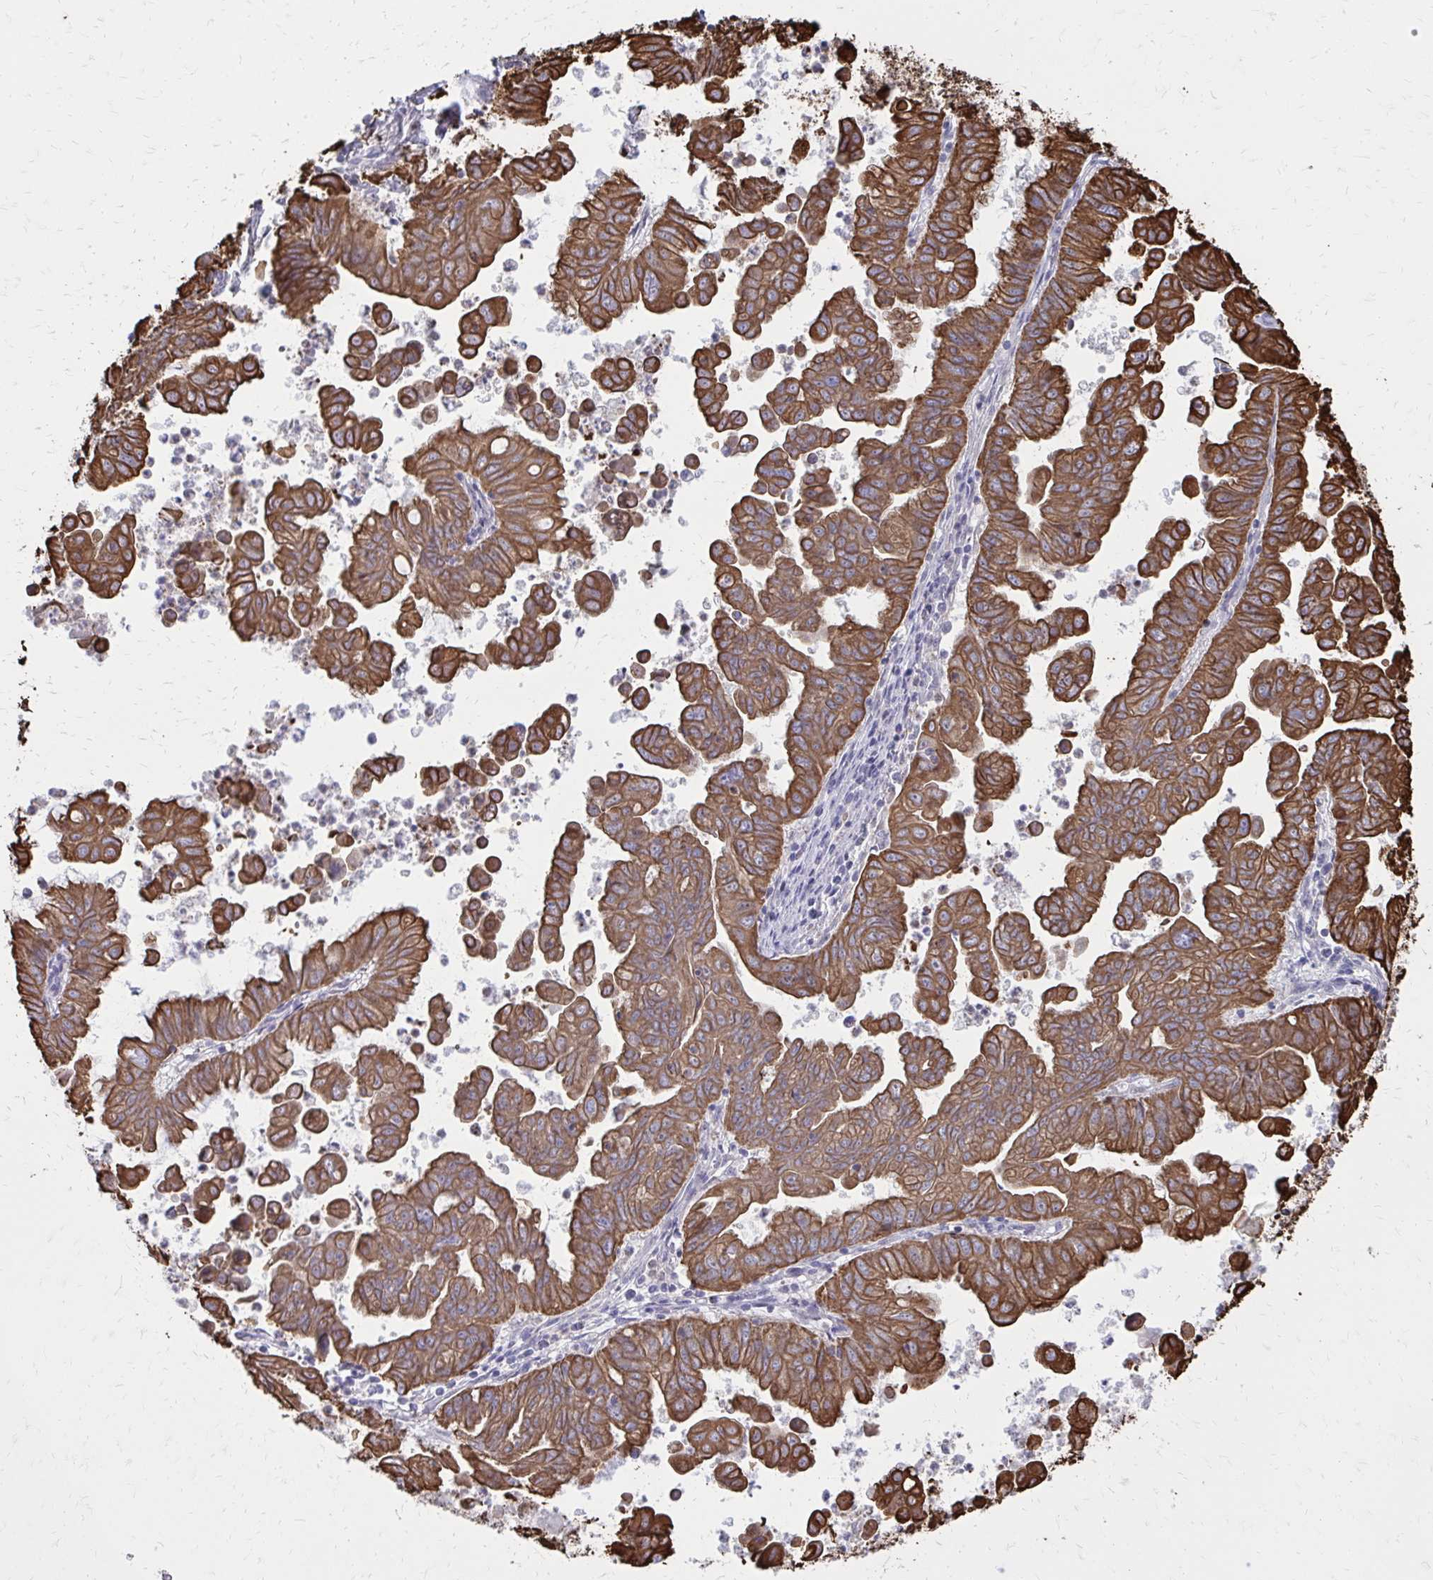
{"staining": {"intensity": "strong", "quantity": ">75%", "location": "cytoplasmic/membranous"}, "tissue": "stomach cancer", "cell_type": "Tumor cells", "image_type": "cancer", "snomed": [{"axis": "morphology", "description": "Adenocarcinoma, NOS"}, {"axis": "topography", "description": "Stomach, upper"}], "caption": "IHC micrograph of neoplastic tissue: human stomach cancer stained using immunohistochemistry demonstrates high levels of strong protein expression localized specifically in the cytoplasmic/membranous of tumor cells, appearing as a cytoplasmic/membranous brown color.", "gene": "ANKRD30B", "patient": {"sex": "male", "age": 80}}